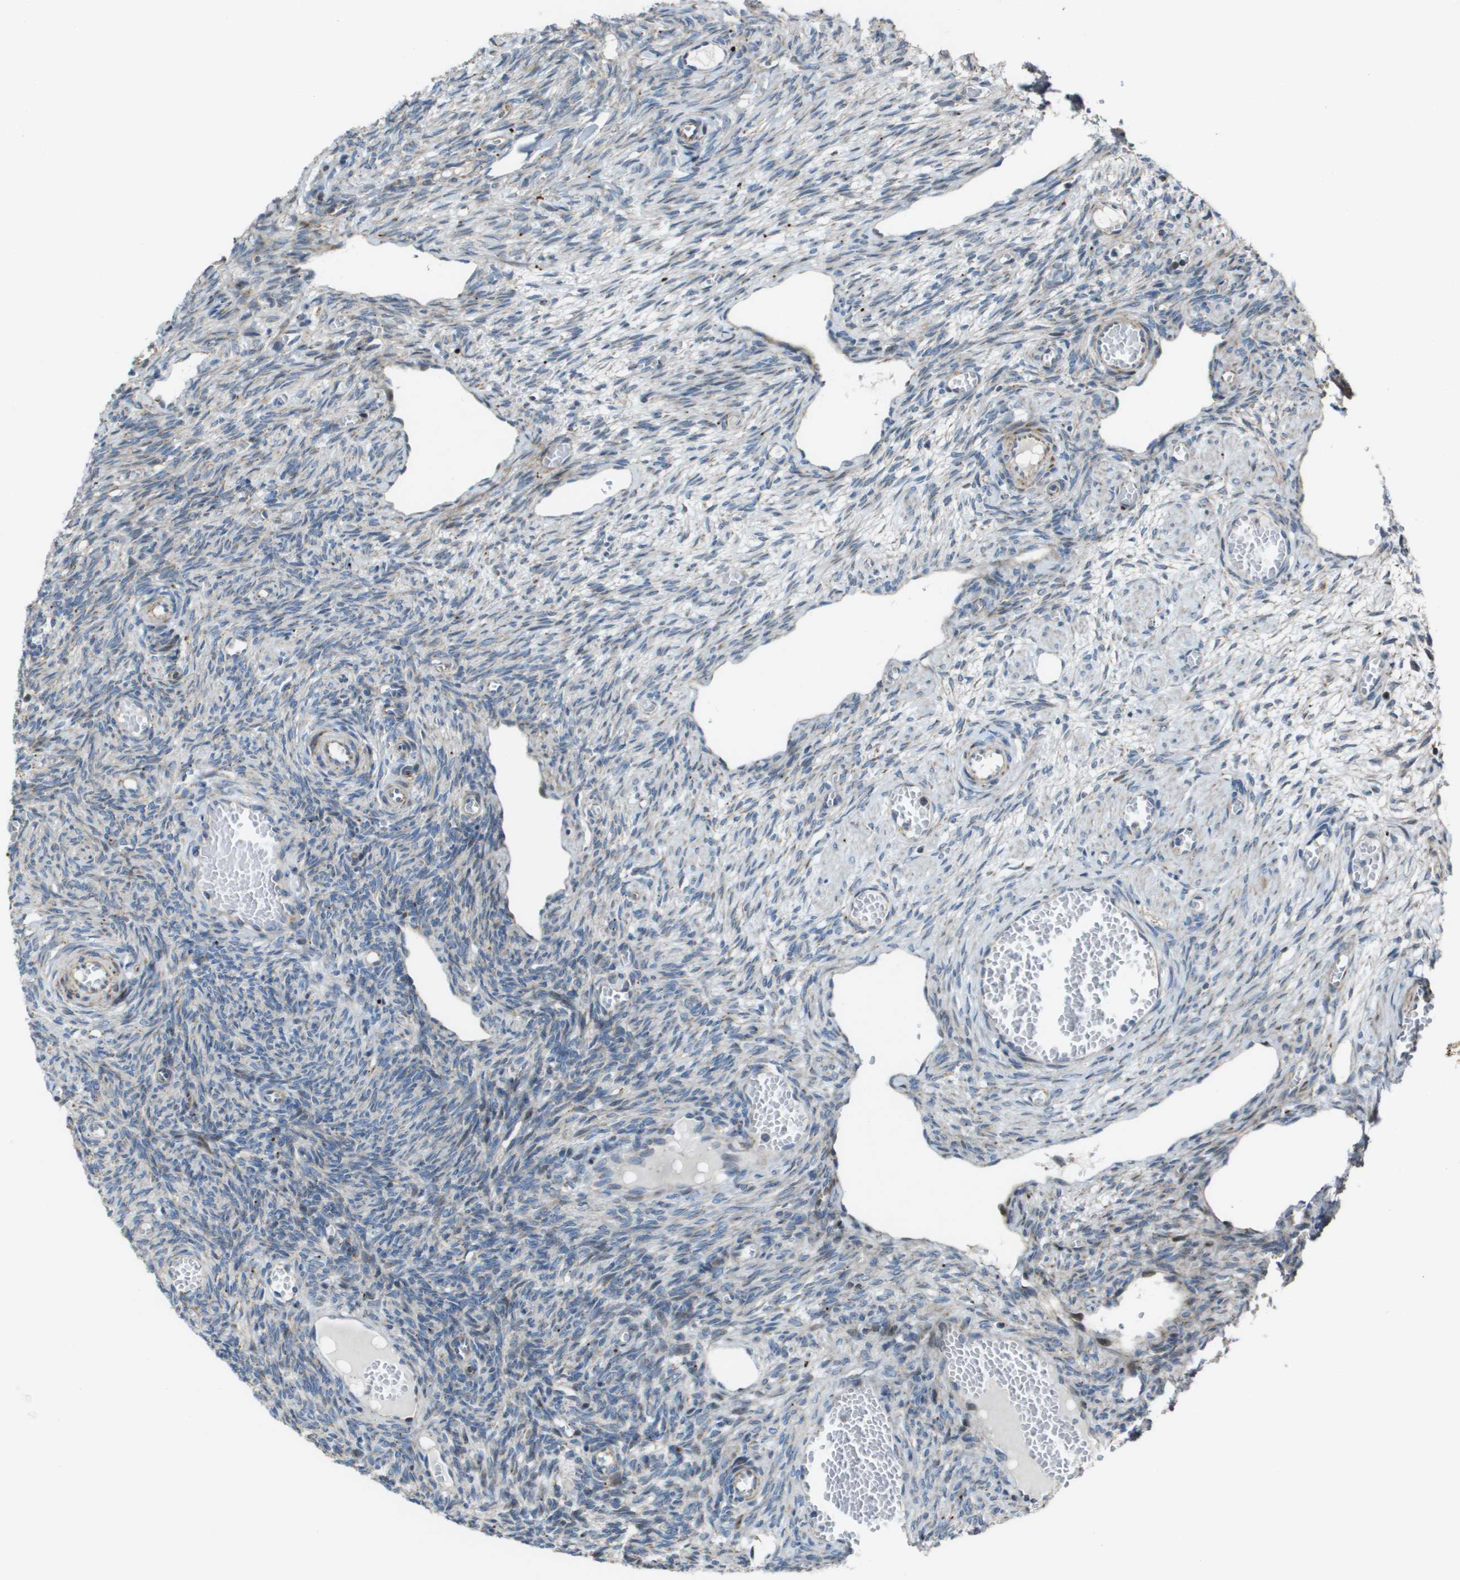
{"staining": {"intensity": "weak", "quantity": "<25%", "location": "cytoplasmic/membranous"}, "tissue": "ovary", "cell_type": "Ovarian stroma cells", "image_type": "normal", "snomed": [{"axis": "morphology", "description": "Normal tissue, NOS"}, {"axis": "topography", "description": "Ovary"}], "caption": "Ovary stained for a protein using immunohistochemistry shows no expression ovarian stroma cells.", "gene": "MGAT3", "patient": {"sex": "female", "age": 27}}